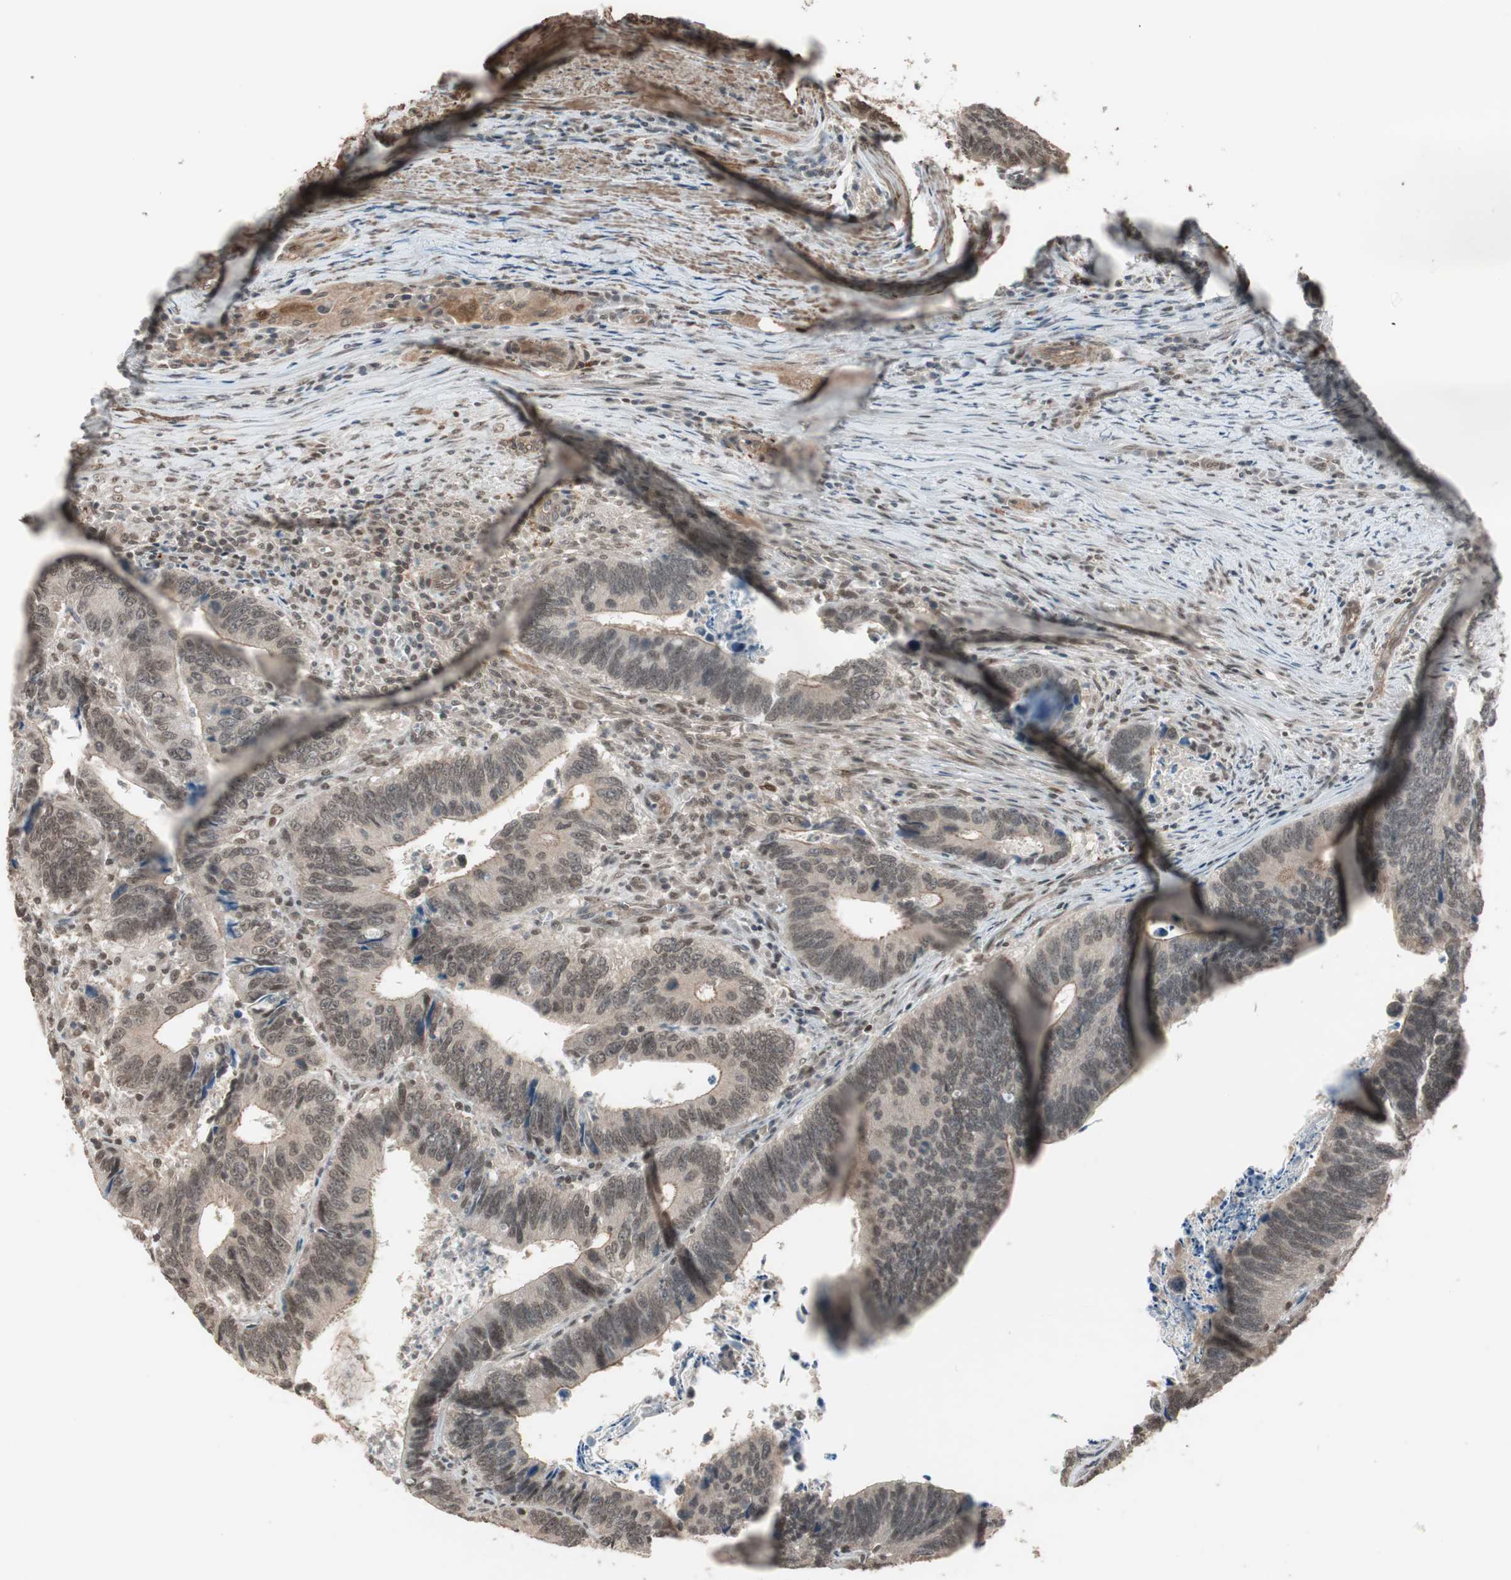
{"staining": {"intensity": "weak", "quantity": ">75%", "location": "cytoplasmic/membranous,nuclear"}, "tissue": "colorectal cancer", "cell_type": "Tumor cells", "image_type": "cancer", "snomed": [{"axis": "morphology", "description": "Adenocarcinoma, NOS"}, {"axis": "topography", "description": "Colon"}], "caption": "Tumor cells demonstrate weak cytoplasmic/membranous and nuclear staining in approximately >75% of cells in adenocarcinoma (colorectal).", "gene": "DRAP1", "patient": {"sex": "male", "age": 72}}